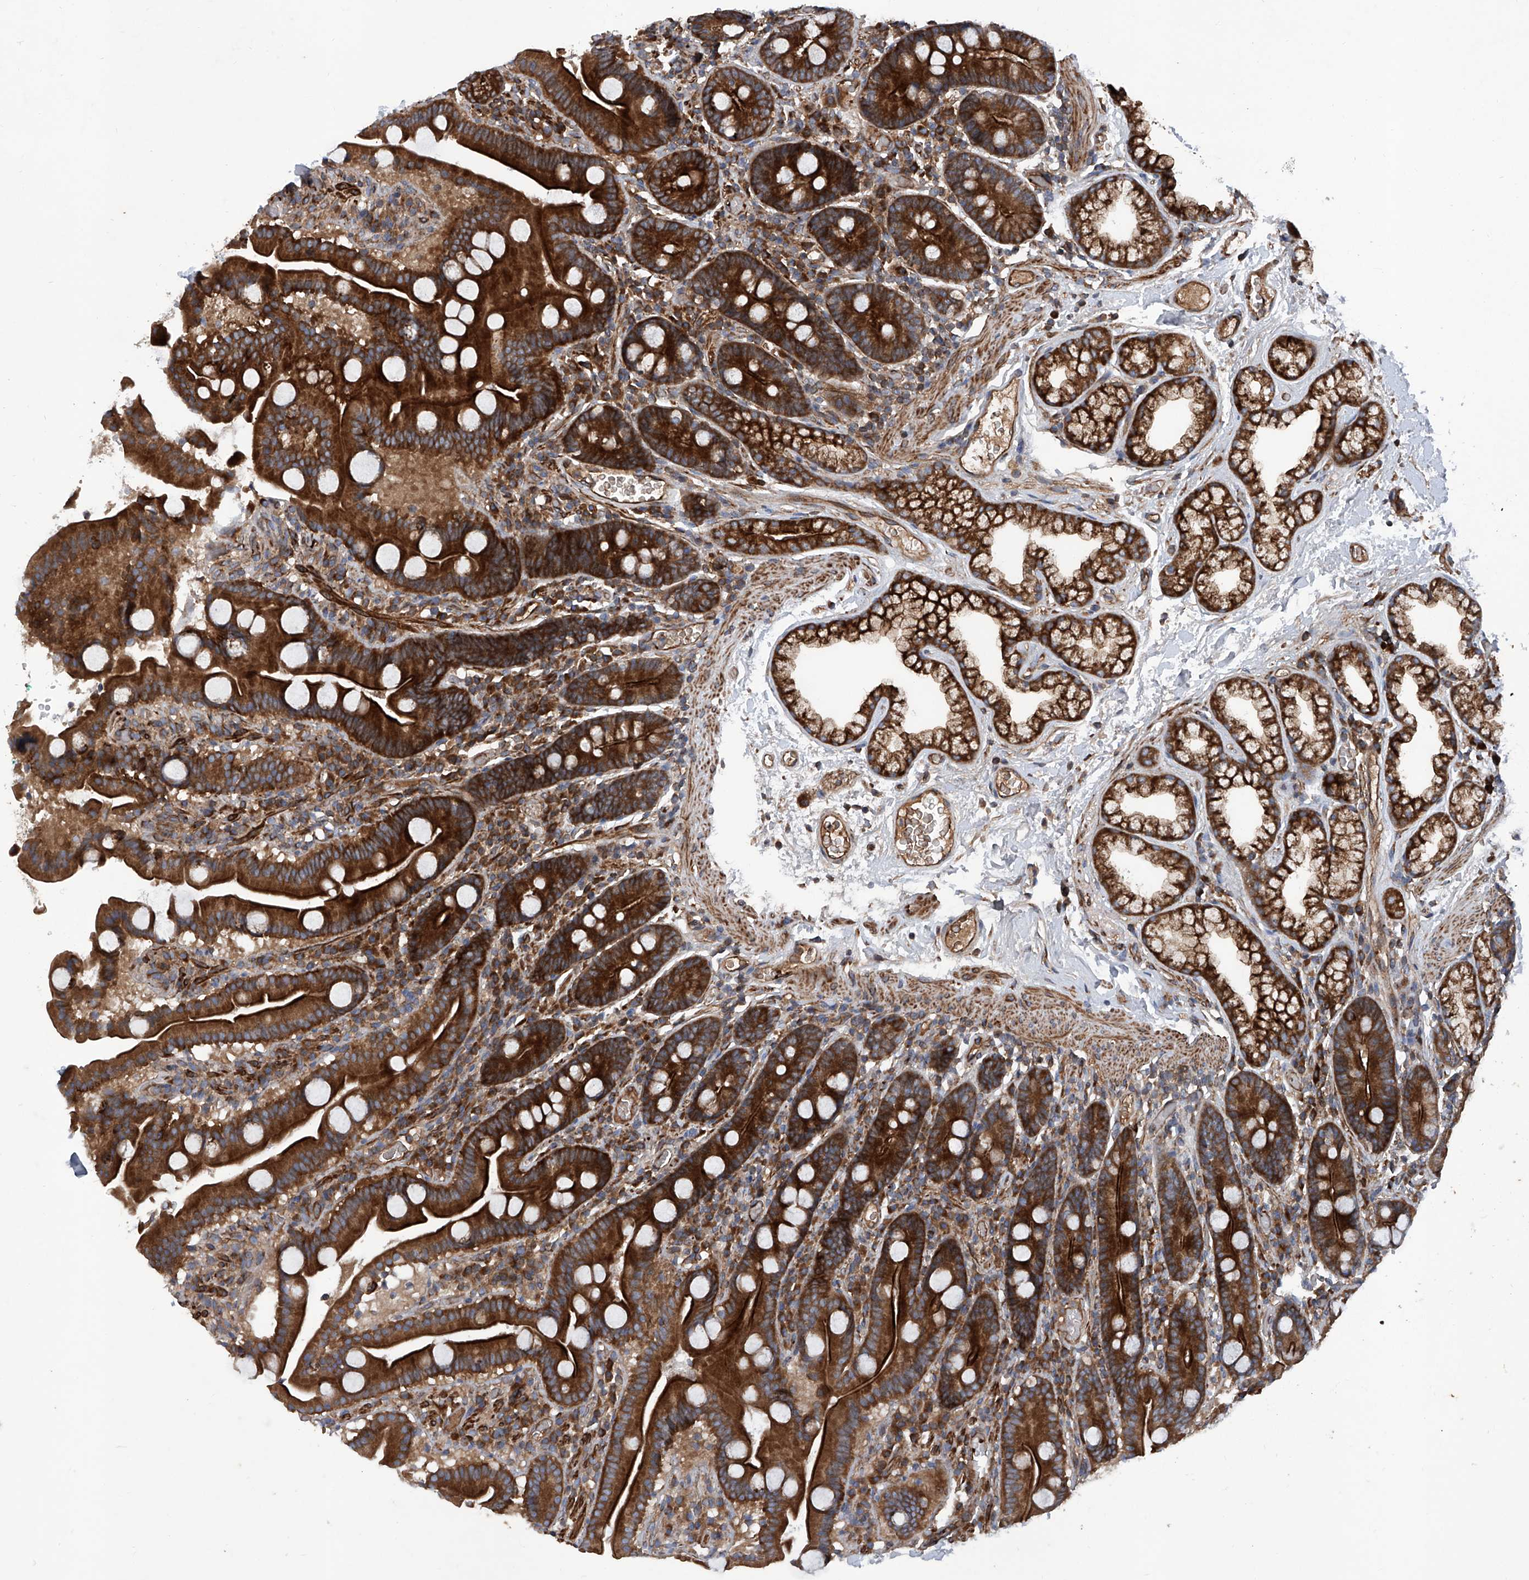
{"staining": {"intensity": "strong", "quantity": ">75%", "location": "cytoplasmic/membranous"}, "tissue": "duodenum", "cell_type": "Glandular cells", "image_type": "normal", "snomed": [{"axis": "morphology", "description": "Normal tissue, NOS"}, {"axis": "topography", "description": "Duodenum"}], "caption": "Human duodenum stained for a protein (brown) demonstrates strong cytoplasmic/membranous positive positivity in approximately >75% of glandular cells.", "gene": "ASCC3", "patient": {"sex": "male", "age": 55}}